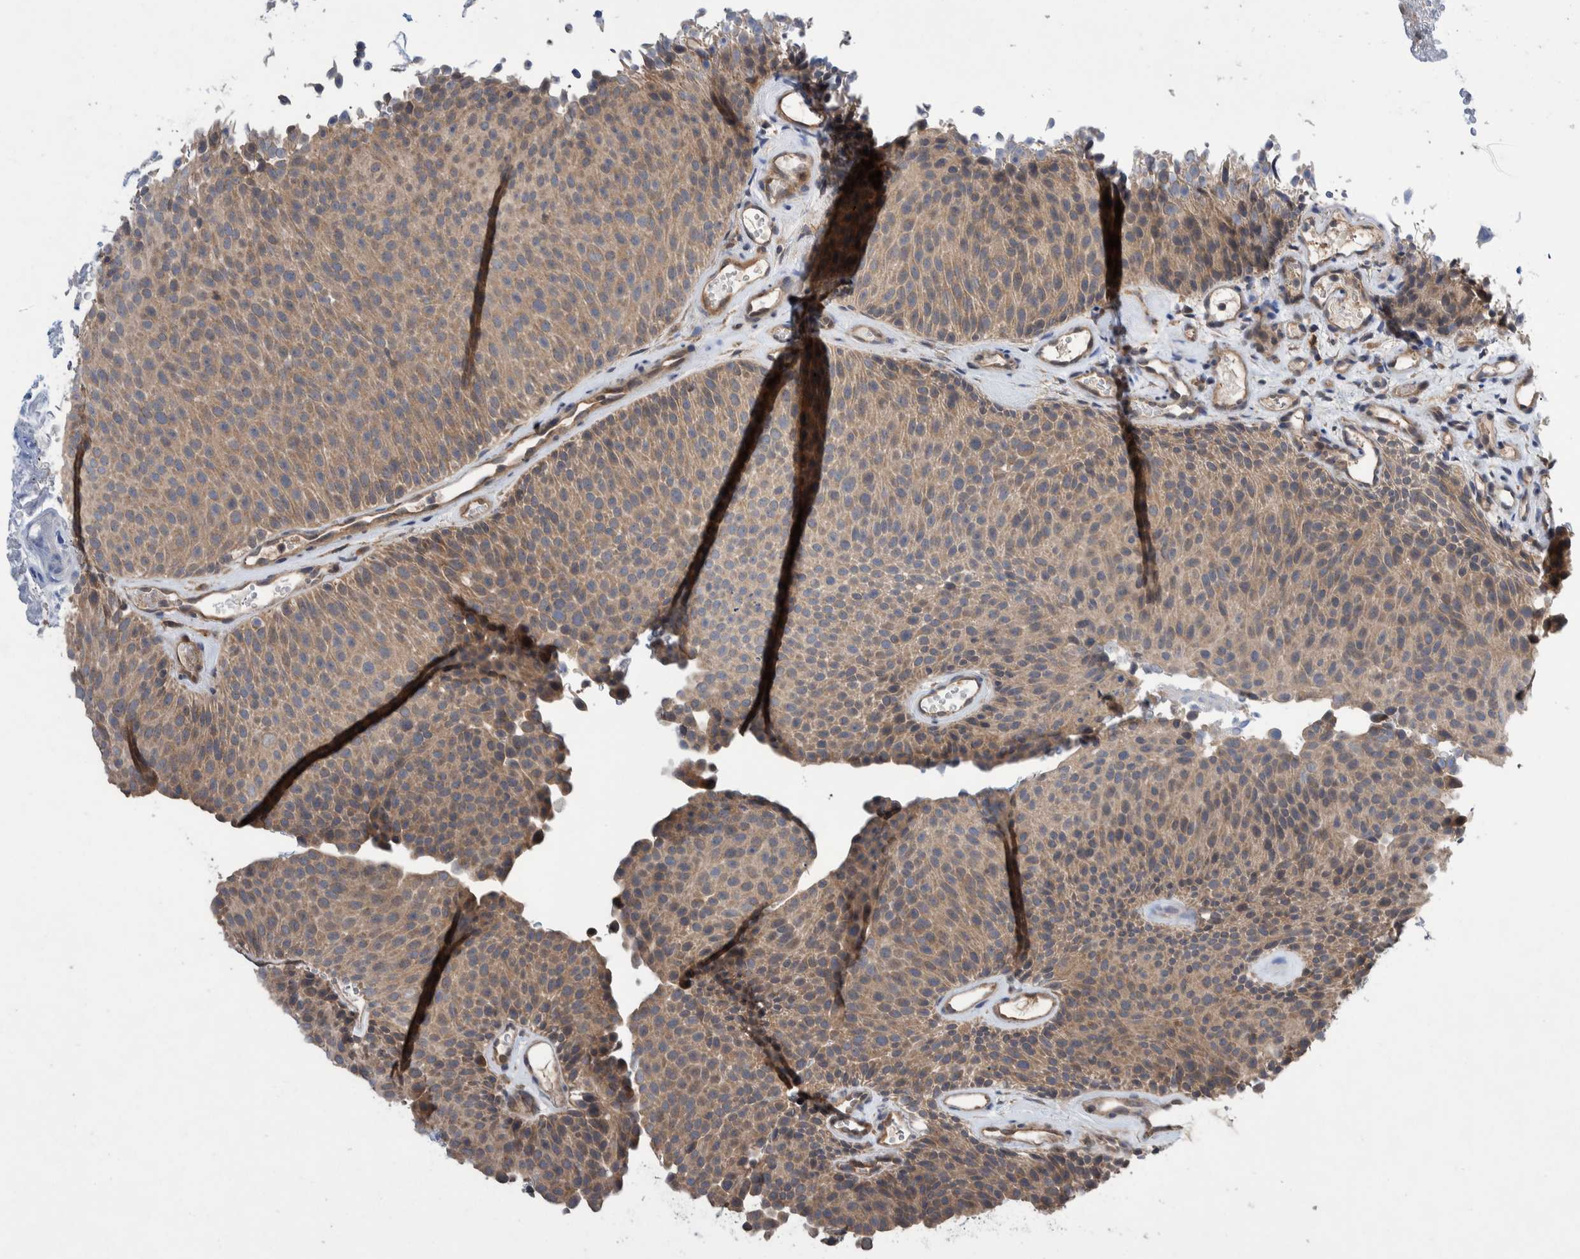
{"staining": {"intensity": "weak", "quantity": ">75%", "location": "cytoplasmic/membranous"}, "tissue": "urothelial cancer", "cell_type": "Tumor cells", "image_type": "cancer", "snomed": [{"axis": "morphology", "description": "Urothelial carcinoma, Low grade"}, {"axis": "topography", "description": "Urinary bladder"}], "caption": "Human low-grade urothelial carcinoma stained with a protein marker demonstrates weak staining in tumor cells.", "gene": "PLPBP", "patient": {"sex": "male", "age": 78}}